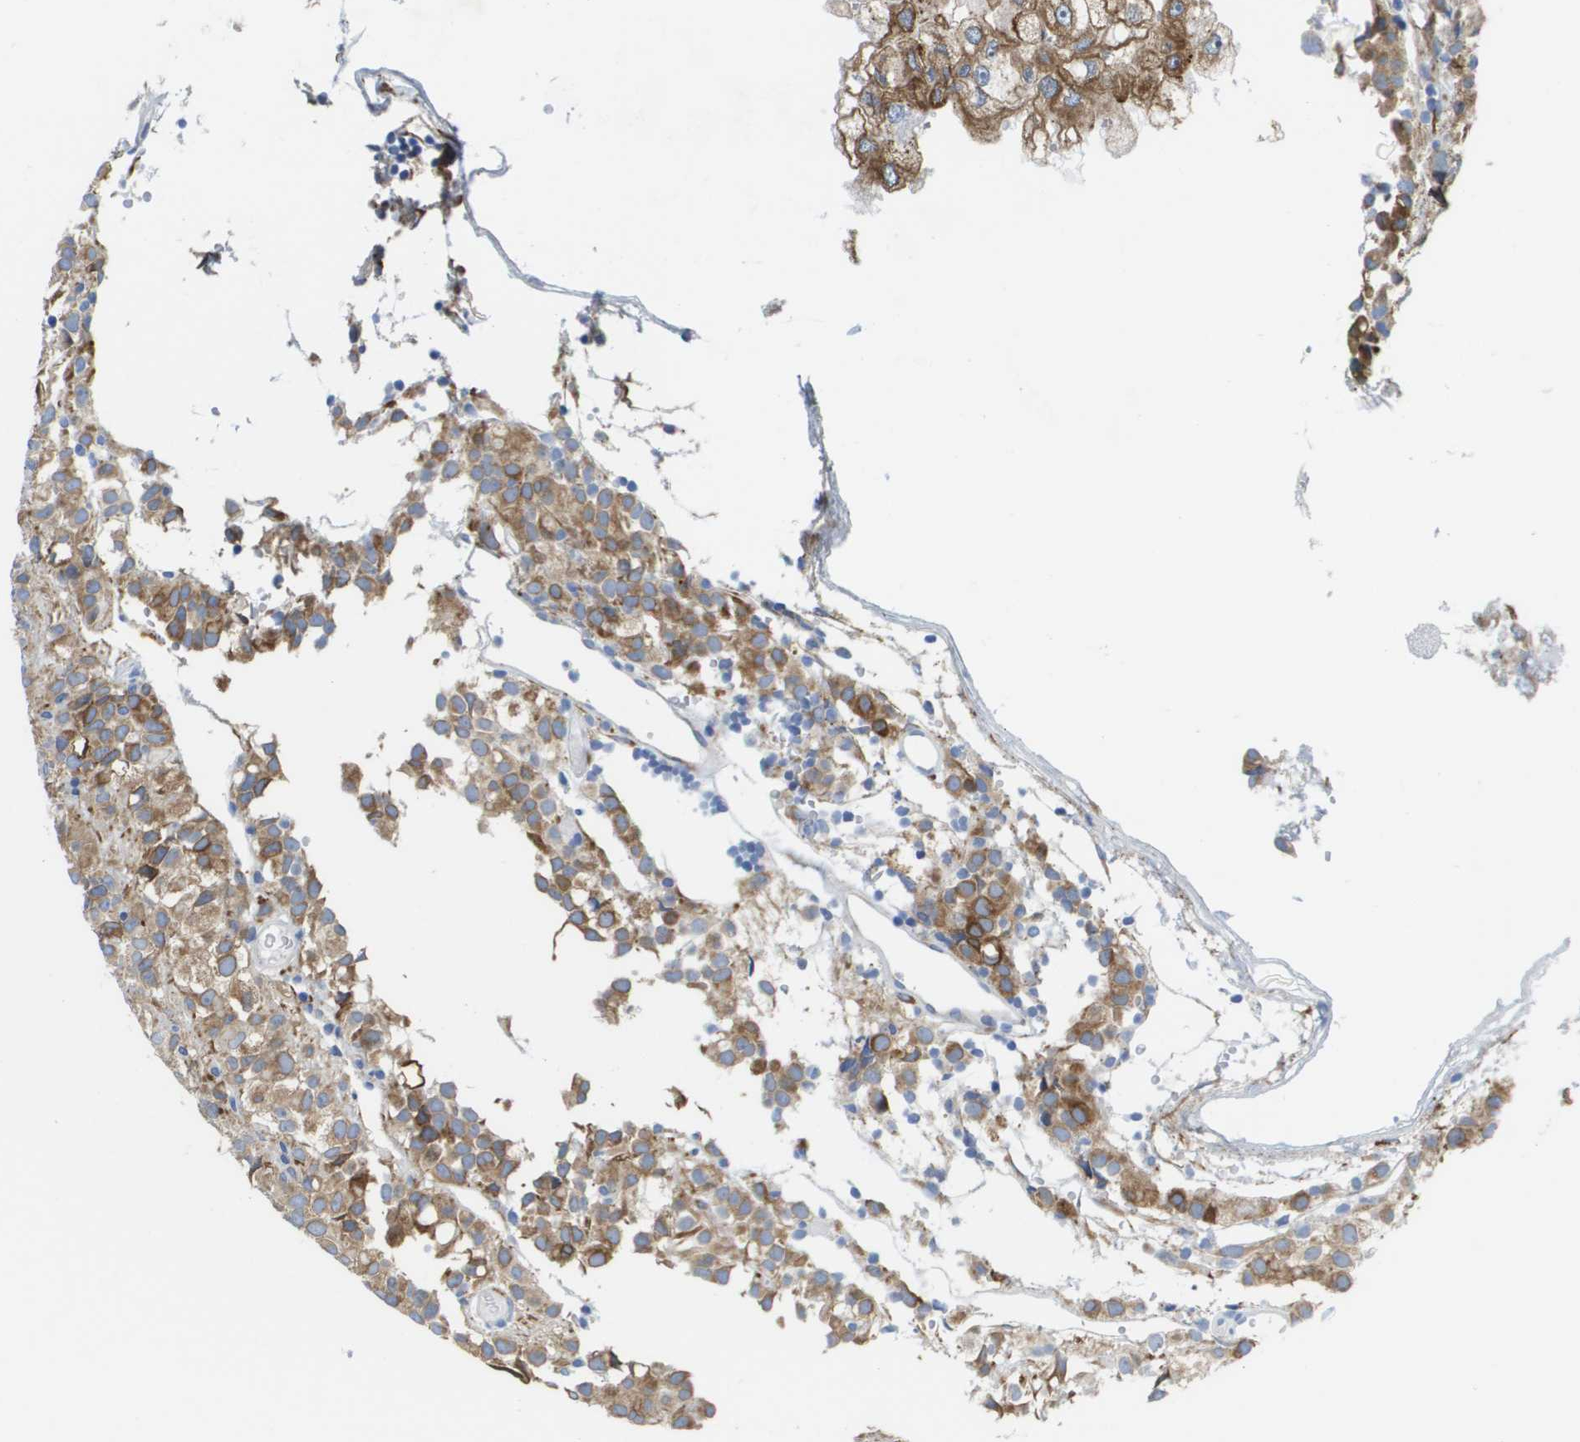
{"staining": {"intensity": "moderate", "quantity": ">75%", "location": "cytoplasmic/membranous"}, "tissue": "glioma", "cell_type": "Tumor cells", "image_type": "cancer", "snomed": [{"axis": "morphology", "description": "Glioma, malignant, High grade"}, {"axis": "topography", "description": "Brain"}], "caption": "Glioma stained with immunohistochemistry (IHC) displays moderate cytoplasmic/membranous positivity in approximately >75% of tumor cells.", "gene": "ST3GAL2", "patient": {"sex": "male", "age": 32}}